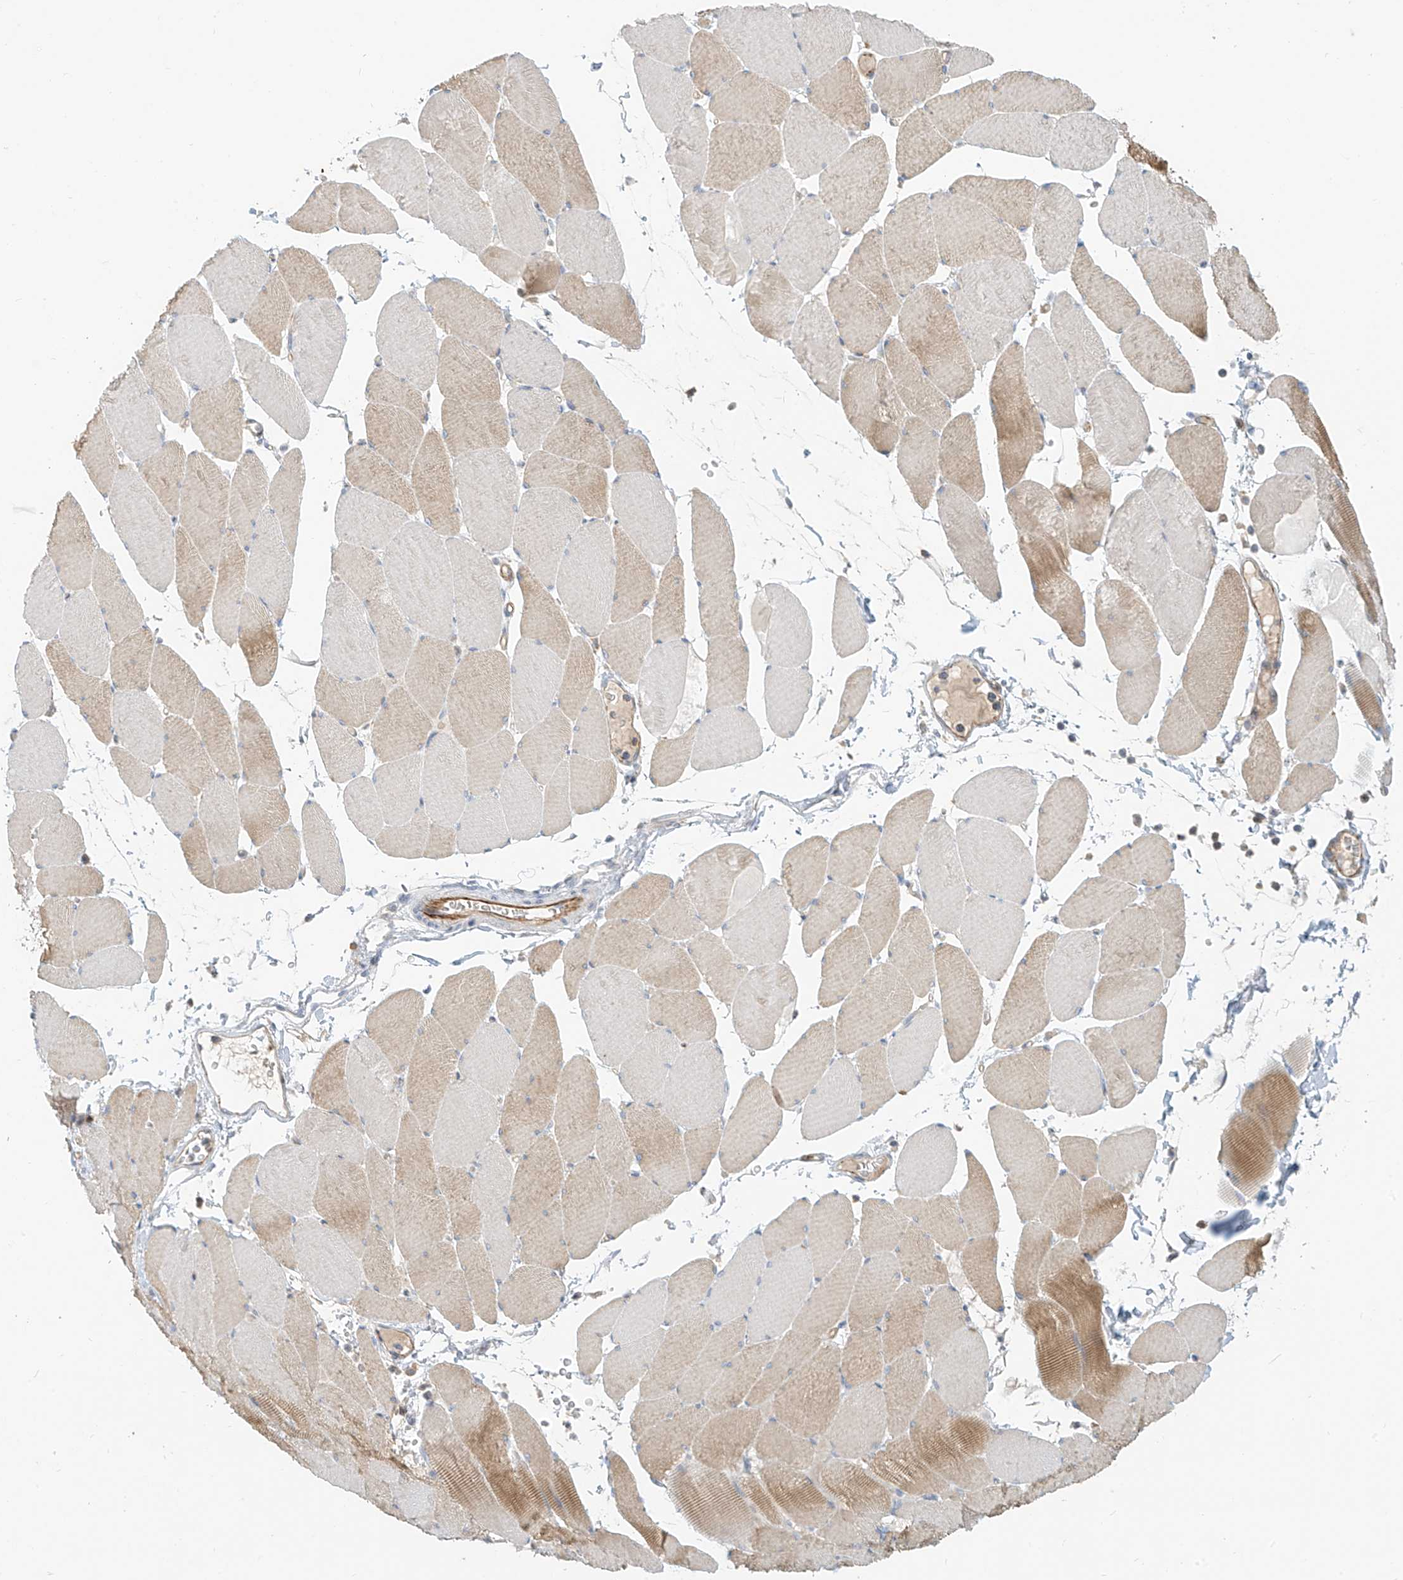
{"staining": {"intensity": "moderate", "quantity": "<25%", "location": "cytoplasmic/membranous"}, "tissue": "skeletal muscle", "cell_type": "Myocytes", "image_type": "normal", "snomed": [{"axis": "morphology", "description": "Normal tissue, NOS"}, {"axis": "topography", "description": "Skeletal muscle"}, {"axis": "topography", "description": "Head-Neck"}], "caption": "Benign skeletal muscle was stained to show a protein in brown. There is low levels of moderate cytoplasmic/membranous staining in approximately <25% of myocytes. Immunohistochemistry stains the protein in brown and the nuclei are stained blue.", "gene": "C2orf42", "patient": {"sex": "male", "age": 66}}